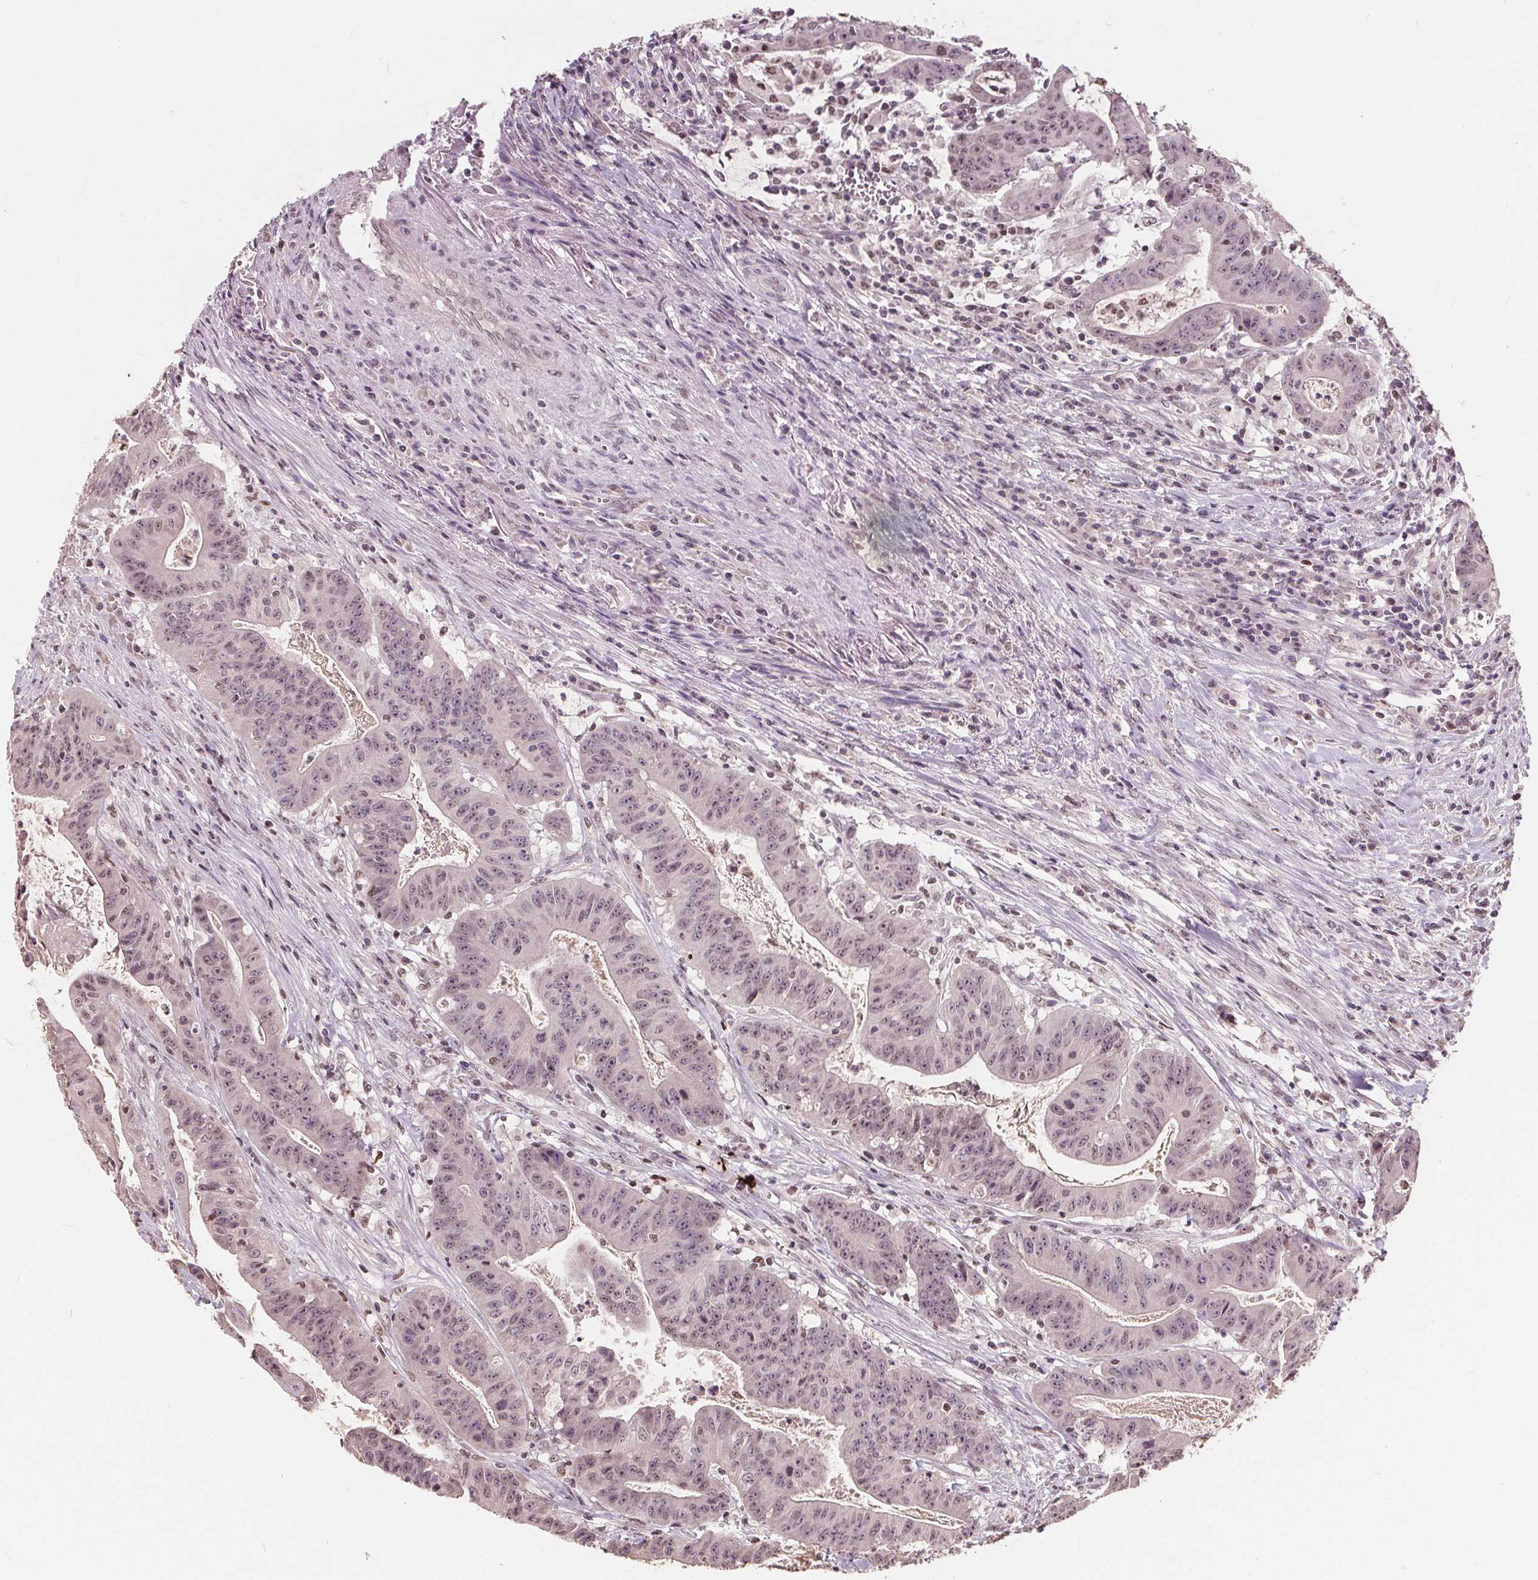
{"staining": {"intensity": "weak", "quantity": "25%-75%", "location": "nuclear"}, "tissue": "colorectal cancer", "cell_type": "Tumor cells", "image_type": "cancer", "snomed": [{"axis": "morphology", "description": "Adenocarcinoma, NOS"}, {"axis": "topography", "description": "Colon"}], "caption": "Protein expression analysis of colorectal adenocarcinoma demonstrates weak nuclear positivity in about 25%-75% of tumor cells.", "gene": "DNMT3B", "patient": {"sex": "male", "age": 33}}